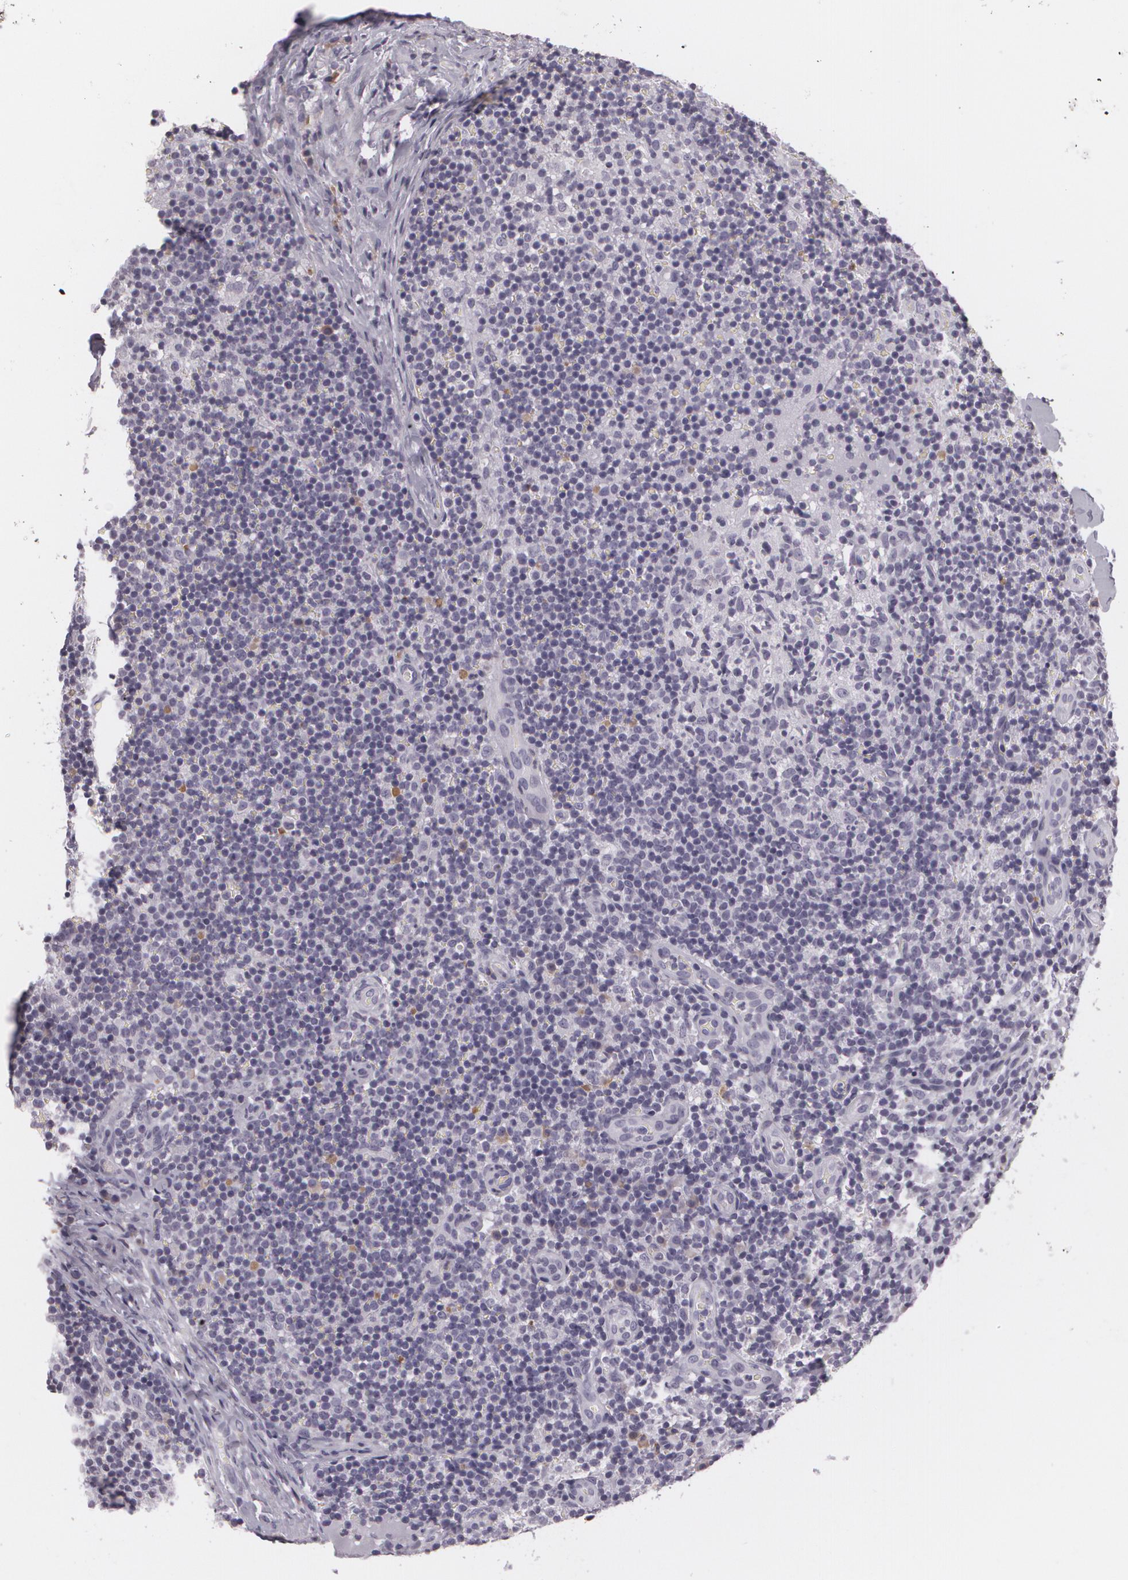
{"staining": {"intensity": "negative", "quantity": "none", "location": "none"}, "tissue": "lymph node", "cell_type": "Germinal center cells", "image_type": "normal", "snomed": [{"axis": "morphology", "description": "Normal tissue, NOS"}, {"axis": "morphology", "description": "Inflammation, NOS"}, {"axis": "topography", "description": "Lymph node"}], "caption": "Immunohistochemistry (IHC) micrograph of benign lymph node: human lymph node stained with DAB reveals no significant protein staining in germinal center cells. The staining was performed using DAB to visualize the protein expression in brown, while the nuclei were stained in blue with hematoxylin (Magnification: 20x).", "gene": "MAP2", "patient": {"sex": "male", "age": 46}}